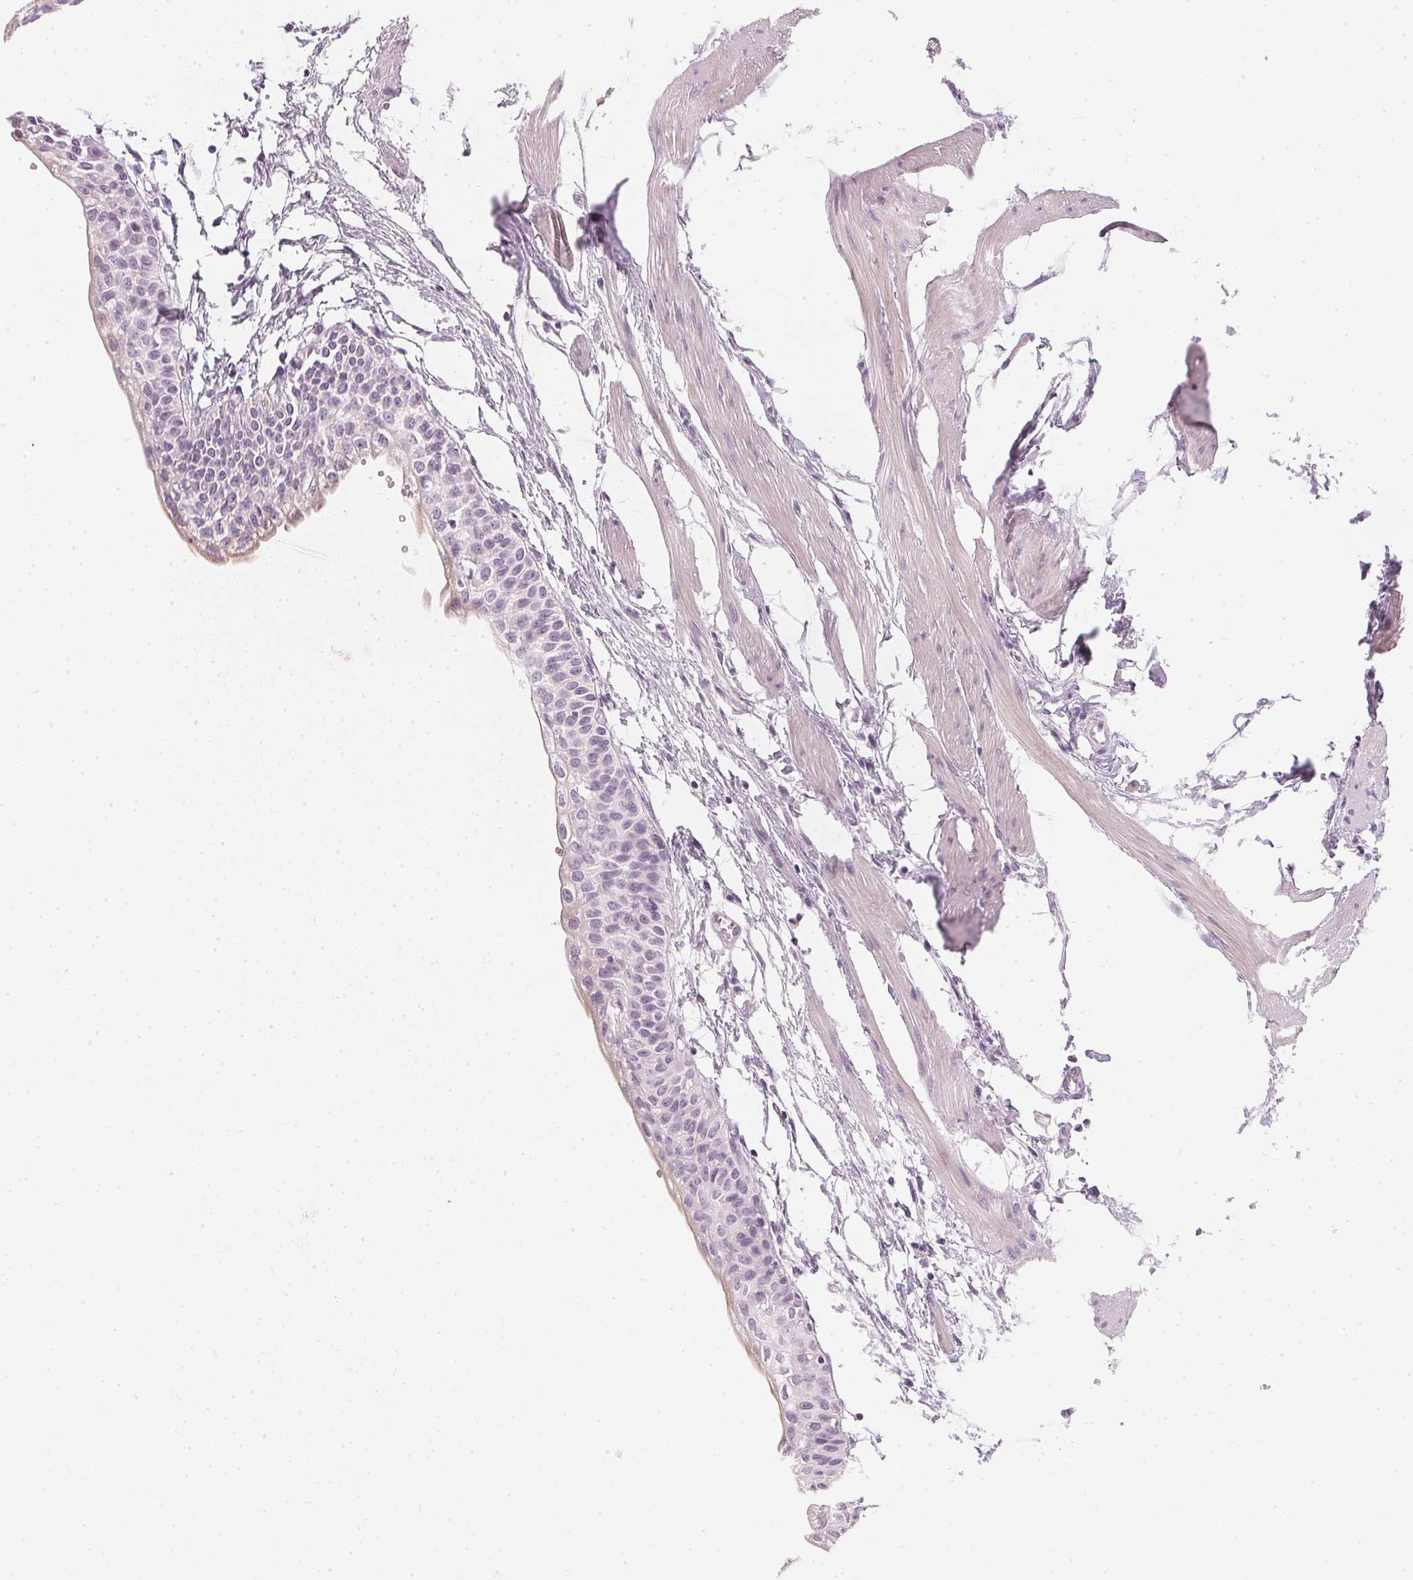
{"staining": {"intensity": "negative", "quantity": "none", "location": "none"}, "tissue": "urinary bladder", "cell_type": "Urothelial cells", "image_type": "normal", "snomed": [{"axis": "morphology", "description": "Normal tissue, NOS"}, {"axis": "topography", "description": "Urinary bladder"}, {"axis": "topography", "description": "Peripheral nerve tissue"}], "caption": "Immunohistochemistry (IHC) micrograph of normal urinary bladder stained for a protein (brown), which shows no staining in urothelial cells. (DAB (3,3'-diaminobenzidine) IHC visualized using brightfield microscopy, high magnification).", "gene": "CHST4", "patient": {"sex": "male", "age": 55}}